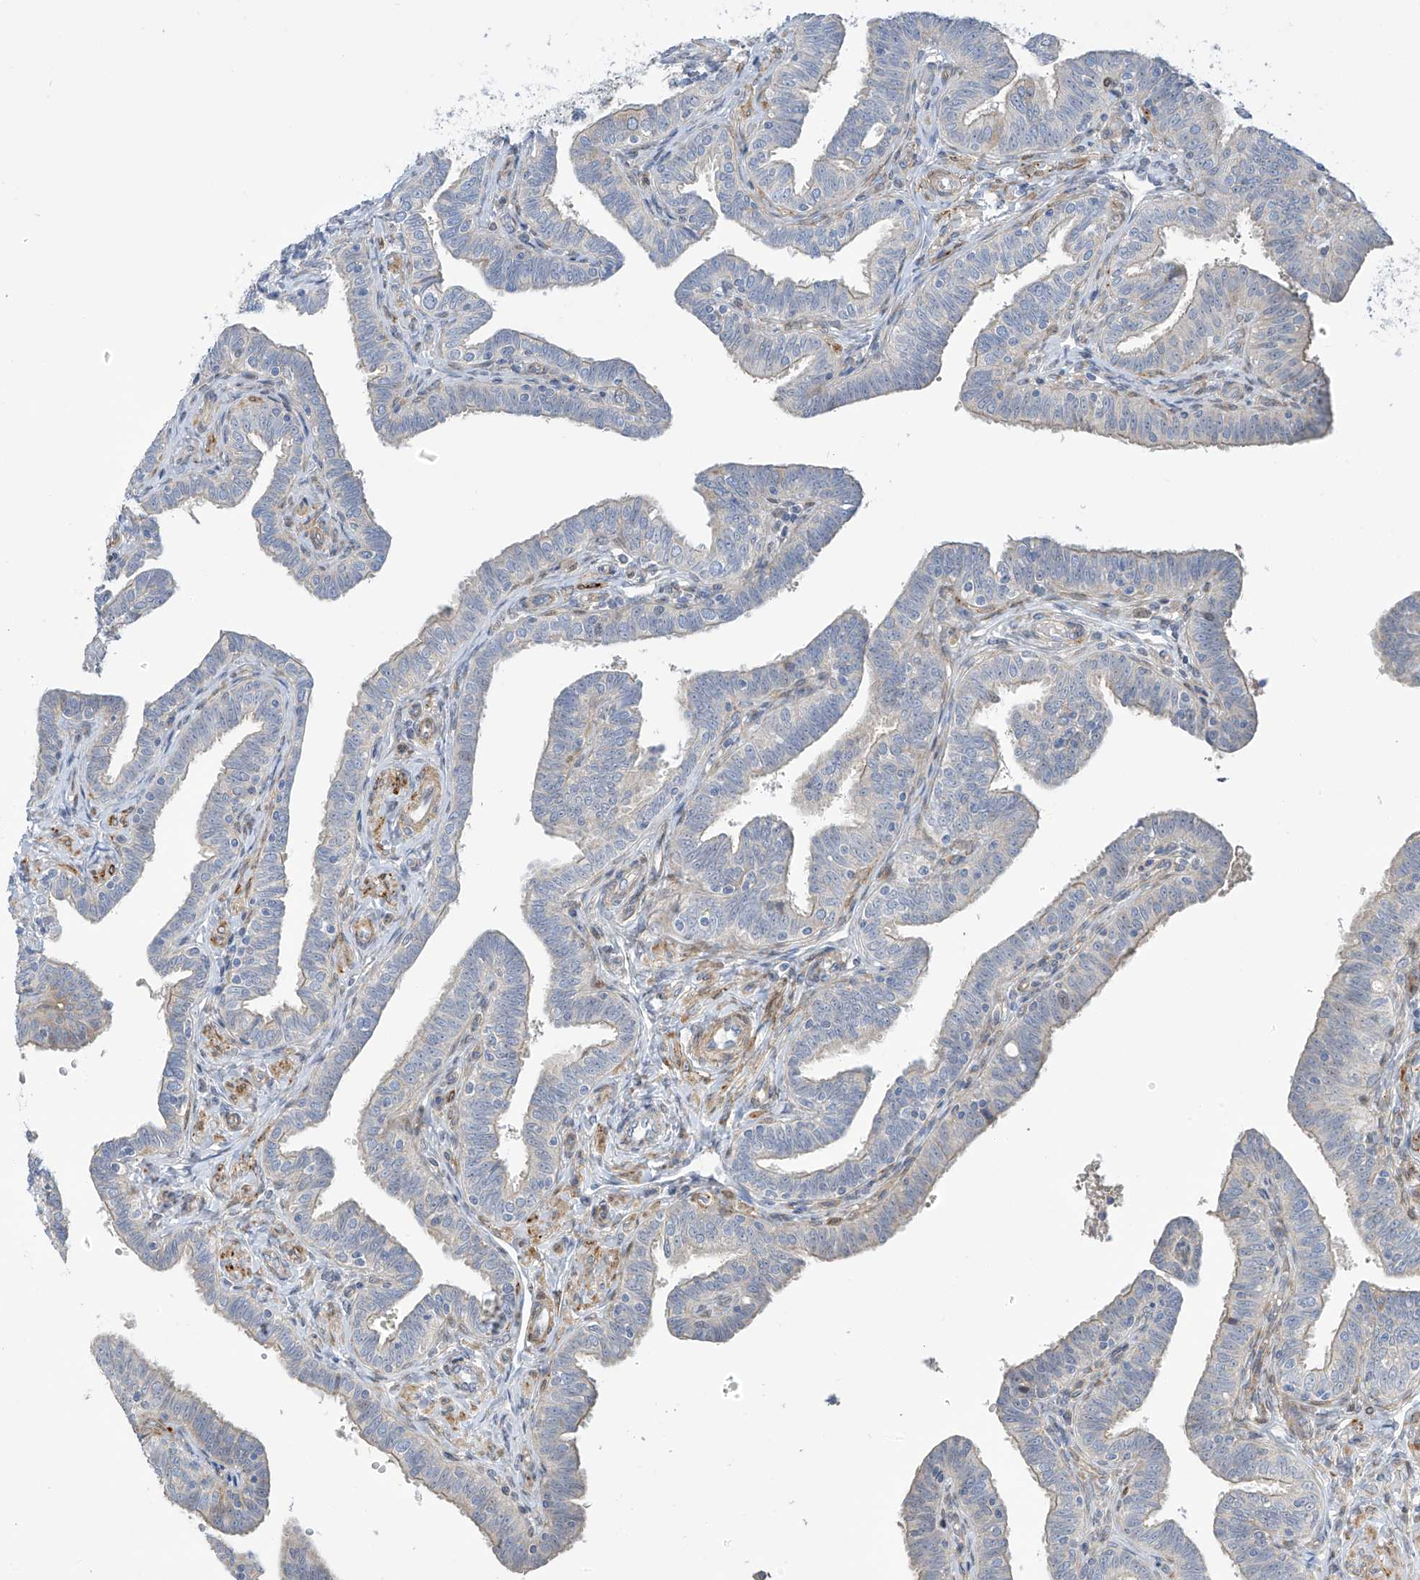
{"staining": {"intensity": "weak", "quantity": "25%-75%", "location": "cytoplasmic/membranous,nuclear"}, "tissue": "fallopian tube", "cell_type": "Glandular cells", "image_type": "normal", "snomed": [{"axis": "morphology", "description": "Normal tissue, NOS"}, {"axis": "topography", "description": "Fallopian tube"}], "caption": "The immunohistochemical stain highlights weak cytoplasmic/membranous,nuclear expression in glandular cells of benign fallopian tube.", "gene": "ZNF641", "patient": {"sex": "female", "age": 39}}